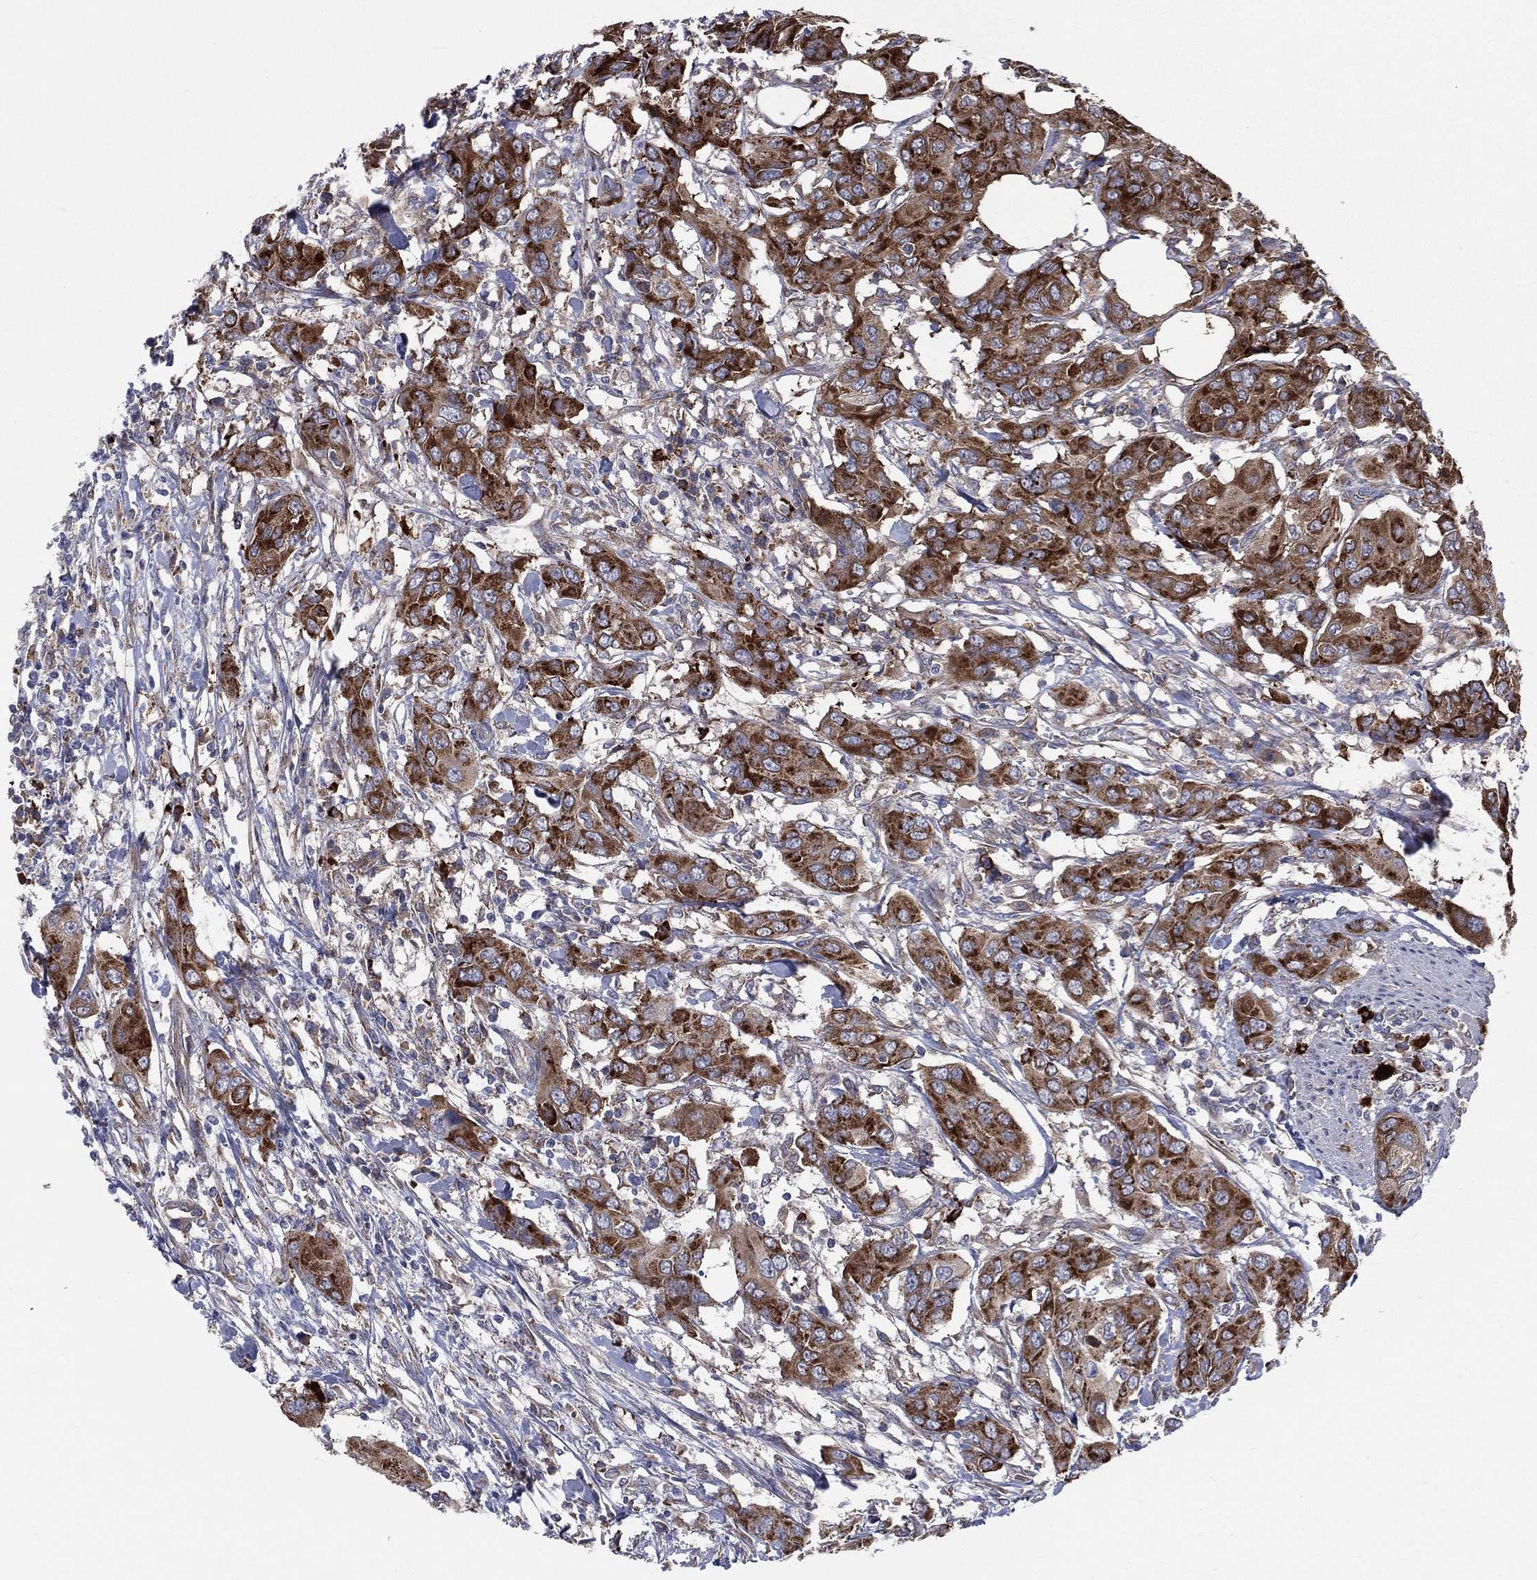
{"staining": {"intensity": "strong", "quantity": ">75%", "location": "cytoplasmic/membranous"}, "tissue": "urothelial cancer", "cell_type": "Tumor cells", "image_type": "cancer", "snomed": [{"axis": "morphology", "description": "Urothelial carcinoma, NOS"}, {"axis": "morphology", "description": "Urothelial carcinoma, High grade"}, {"axis": "topography", "description": "Urinary bladder"}], "caption": "Urothelial cancer stained for a protein (brown) demonstrates strong cytoplasmic/membranous positive staining in approximately >75% of tumor cells.", "gene": "CCDC159", "patient": {"sex": "male", "age": 63}}